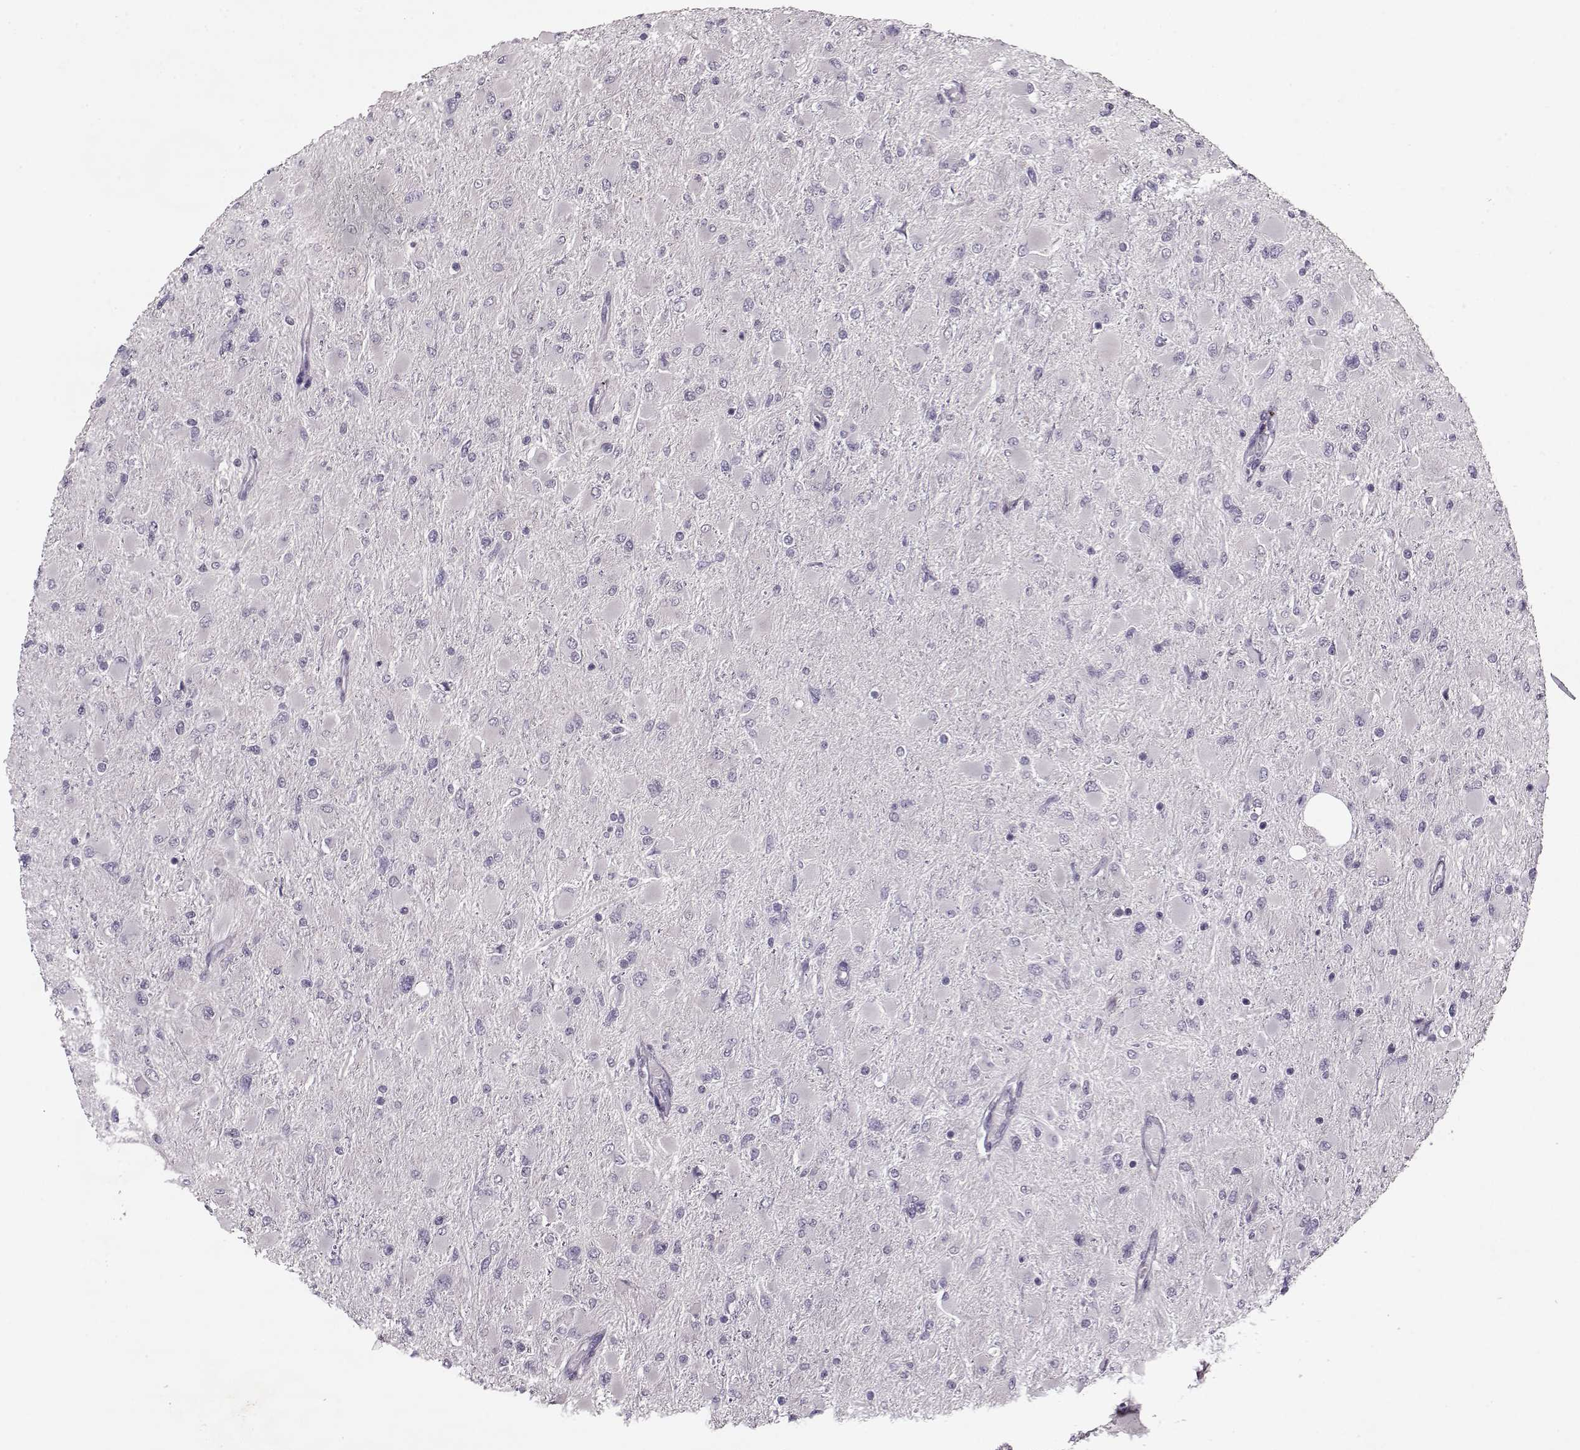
{"staining": {"intensity": "negative", "quantity": "none", "location": "none"}, "tissue": "glioma", "cell_type": "Tumor cells", "image_type": "cancer", "snomed": [{"axis": "morphology", "description": "Glioma, malignant, High grade"}, {"axis": "topography", "description": "Cerebral cortex"}], "caption": "This is an immunohistochemistry (IHC) image of human malignant glioma (high-grade). There is no staining in tumor cells.", "gene": "ACOT11", "patient": {"sex": "female", "age": 36}}